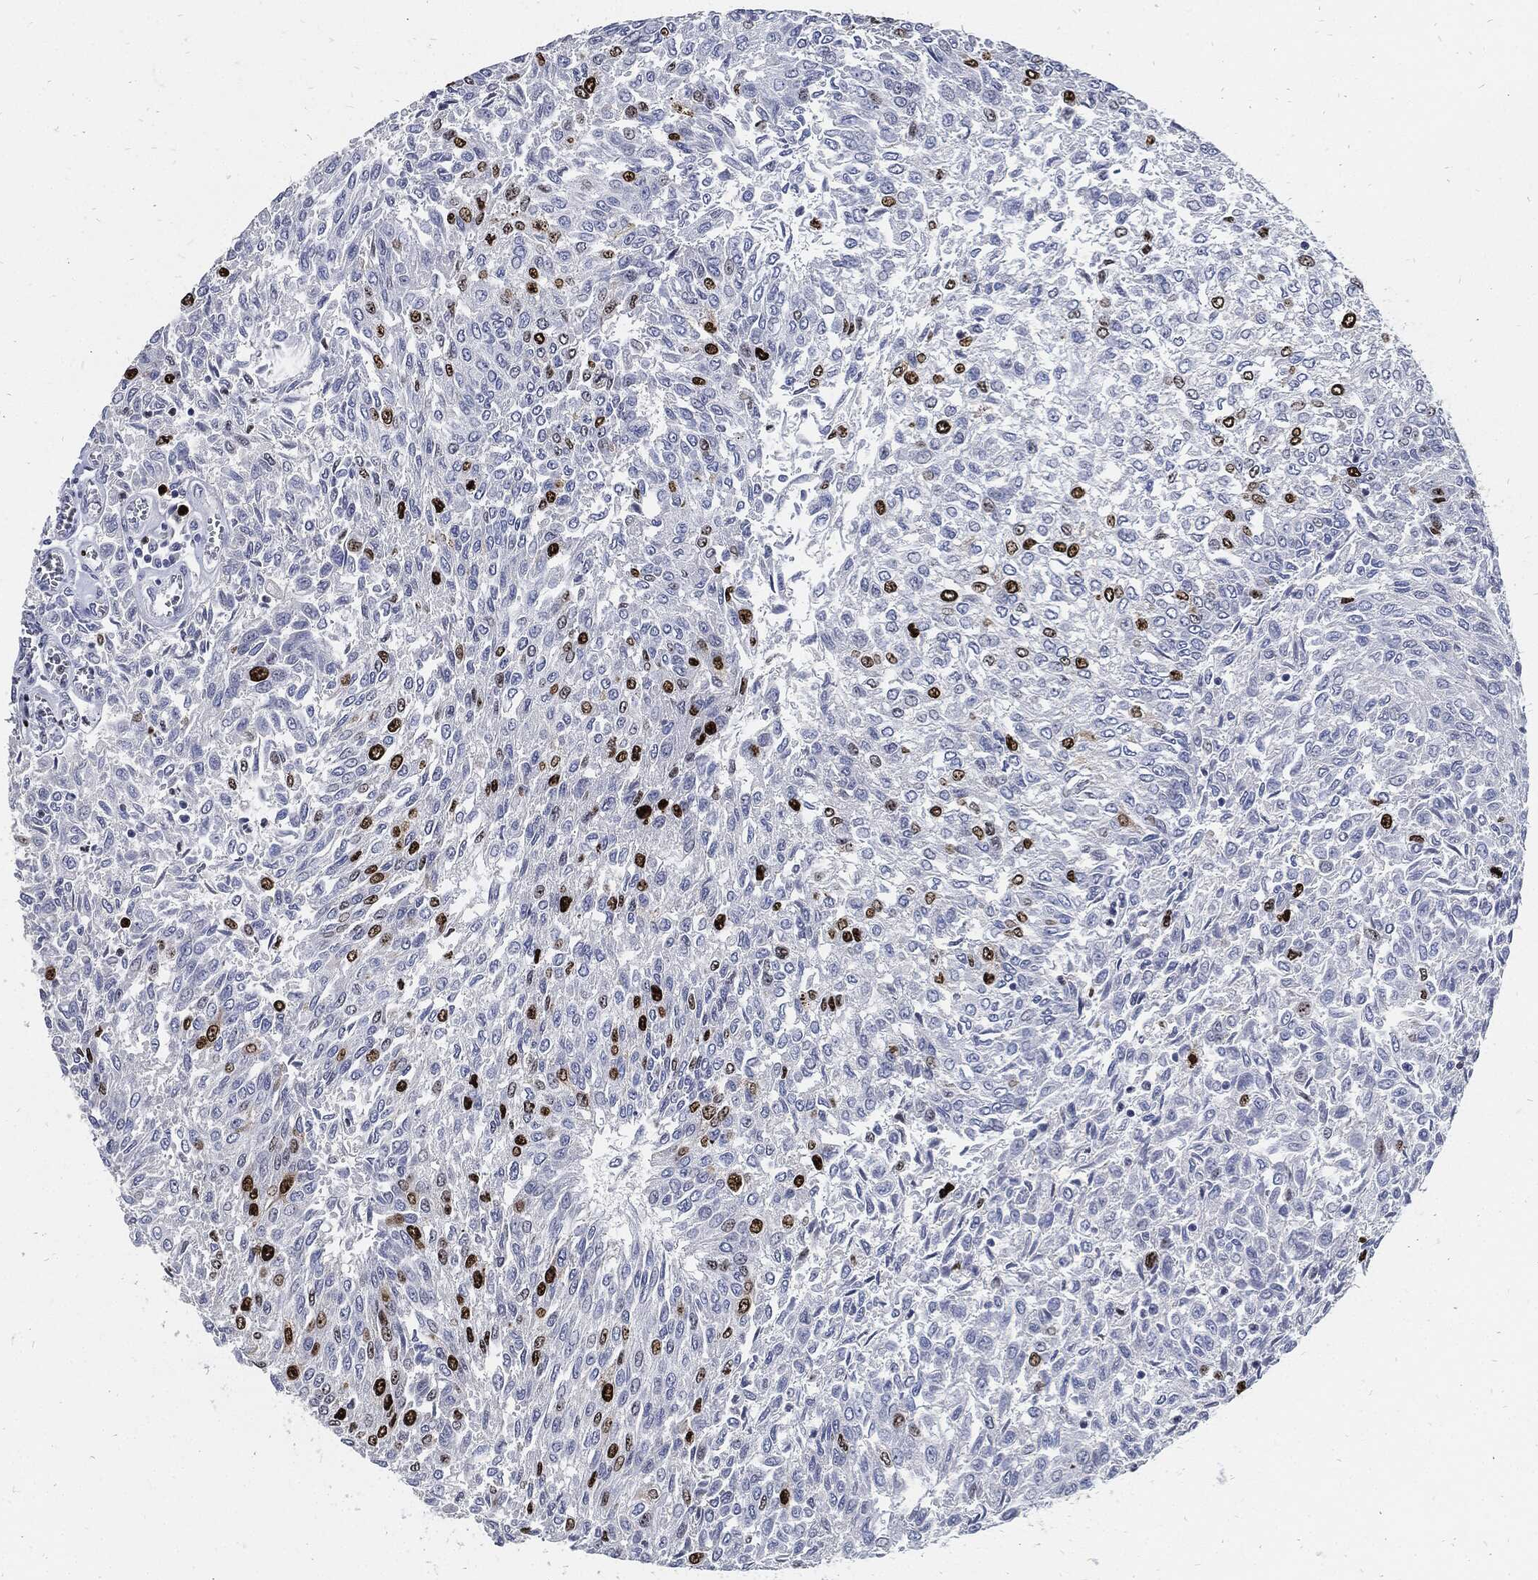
{"staining": {"intensity": "strong", "quantity": "<25%", "location": "nuclear"}, "tissue": "urothelial cancer", "cell_type": "Tumor cells", "image_type": "cancer", "snomed": [{"axis": "morphology", "description": "Urothelial carcinoma, Low grade"}, {"axis": "topography", "description": "Urinary bladder"}], "caption": "Brown immunohistochemical staining in urothelial cancer shows strong nuclear staining in approximately <25% of tumor cells.", "gene": "MKI67", "patient": {"sex": "male", "age": 78}}